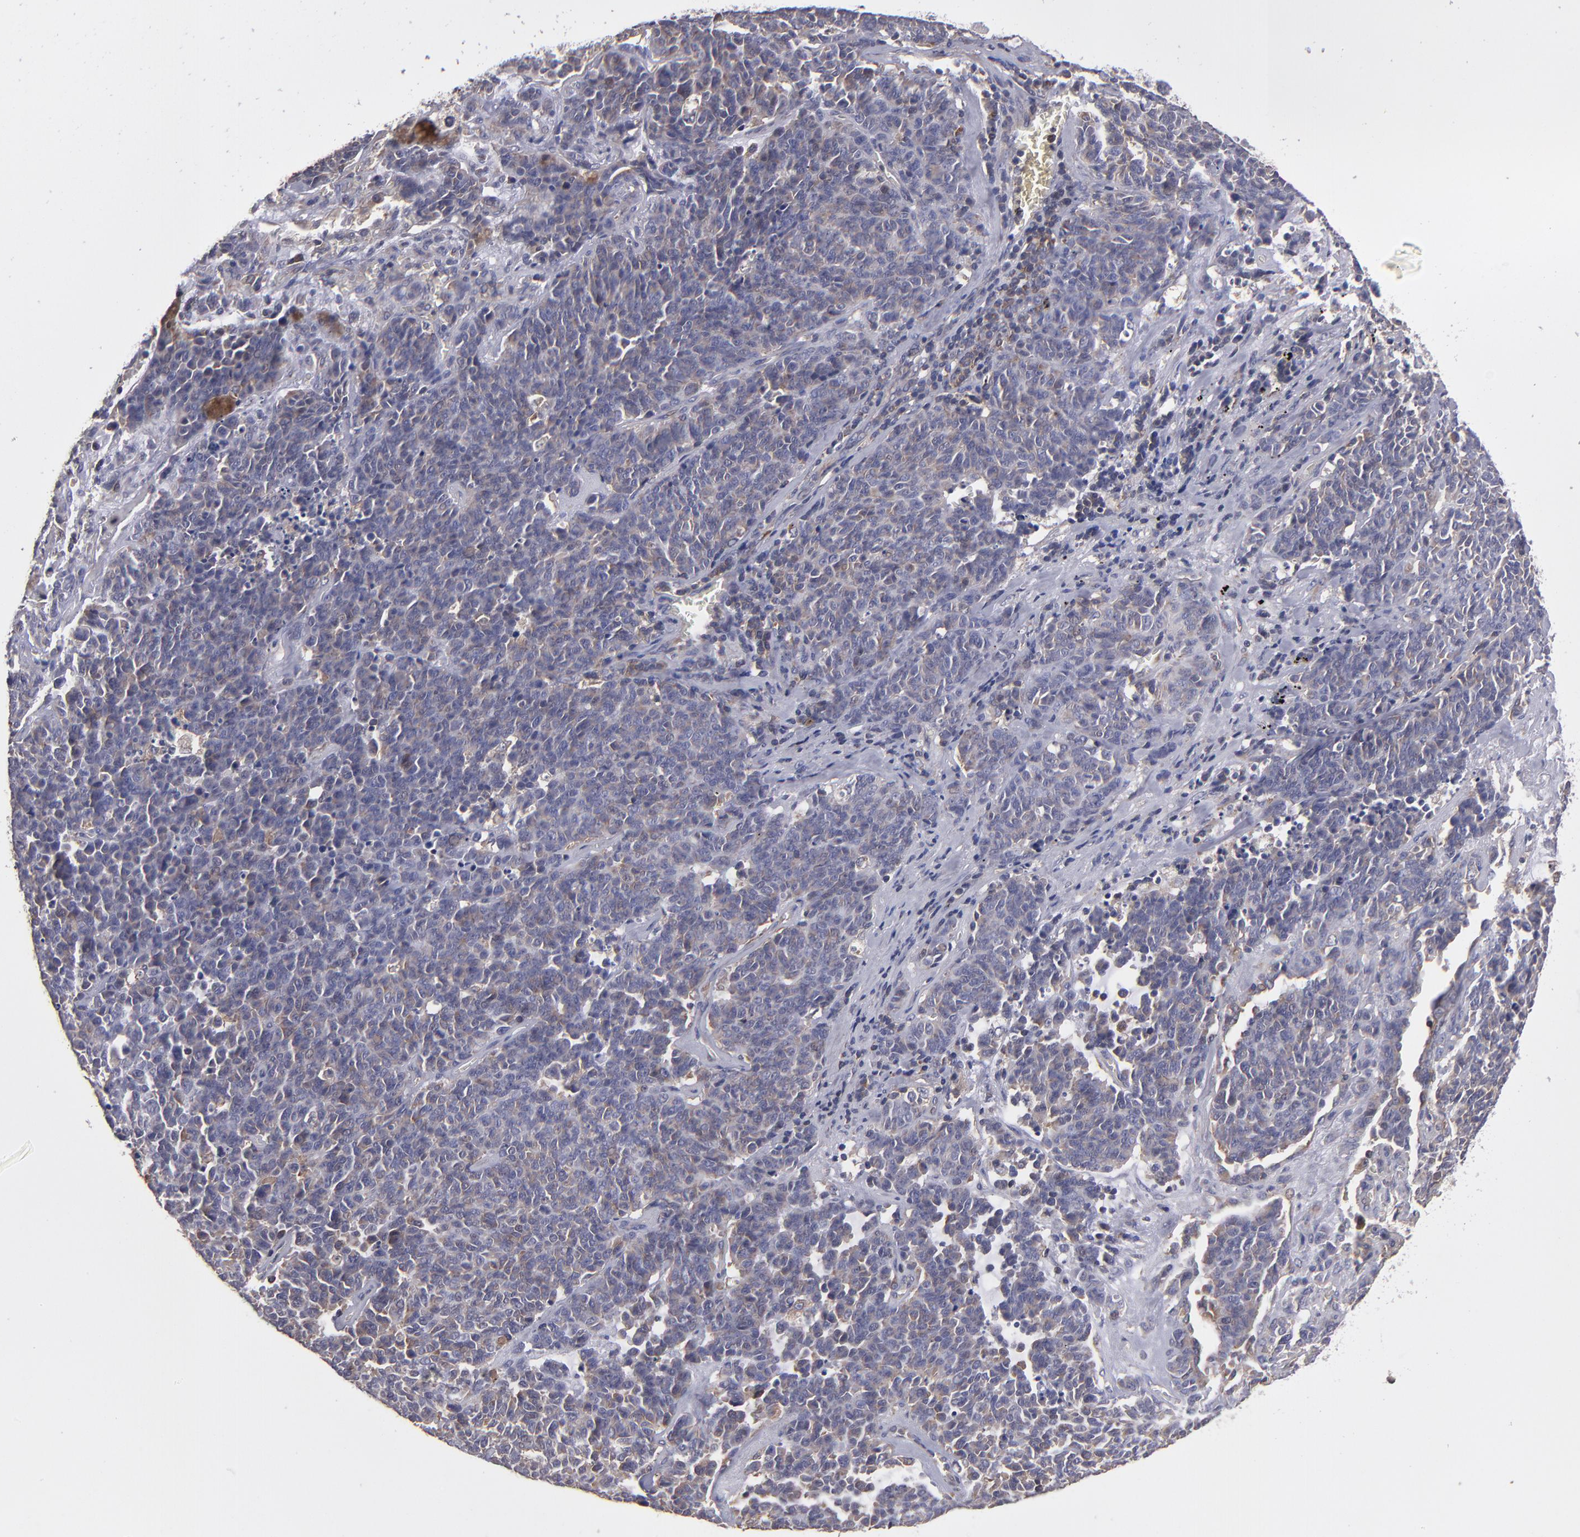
{"staining": {"intensity": "weak", "quantity": "<25%", "location": "cytoplasmic/membranous"}, "tissue": "lung cancer", "cell_type": "Tumor cells", "image_type": "cancer", "snomed": [{"axis": "morphology", "description": "Neoplasm, malignant, NOS"}, {"axis": "topography", "description": "Lung"}], "caption": "Lung cancer (neoplasm (malignant)) stained for a protein using IHC displays no expression tumor cells.", "gene": "NF2", "patient": {"sex": "female", "age": 58}}